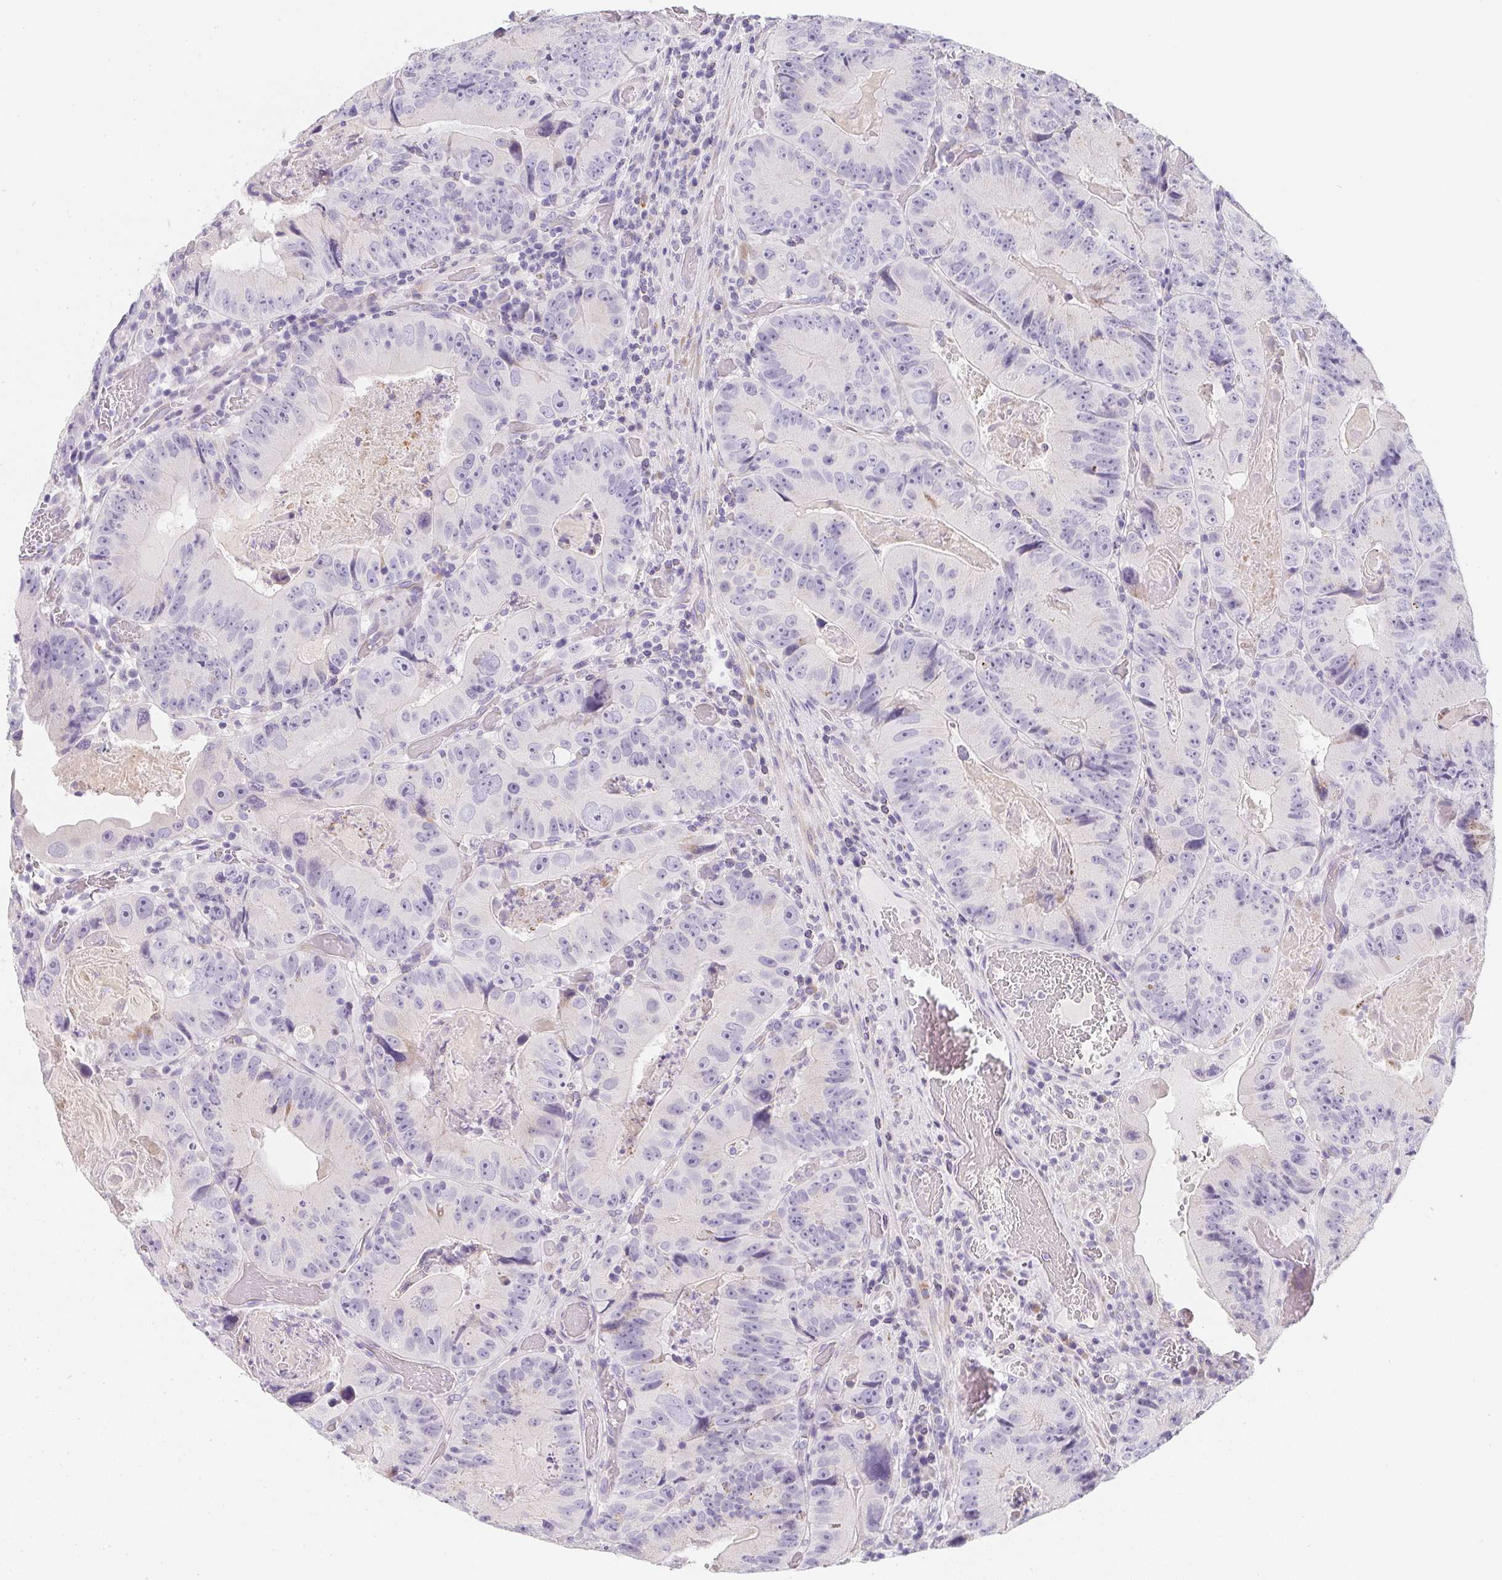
{"staining": {"intensity": "negative", "quantity": "none", "location": "none"}, "tissue": "colorectal cancer", "cell_type": "Tumor cells", "image_type": "cancer", "snomed": [{"axis": "morphology", "description": "Adenocarcinoma, NOS"}, {"axis": "topography", "description": "Colon"}], "caption": "DAB (3,3'-diaminobenzidine) immunohistochemical staining of adenocarcinoma (colorectal) exhibits no significant positivity in tumor cells.", "gene": "MAP1A", "patient": {"sex": "female", "age": 86}}